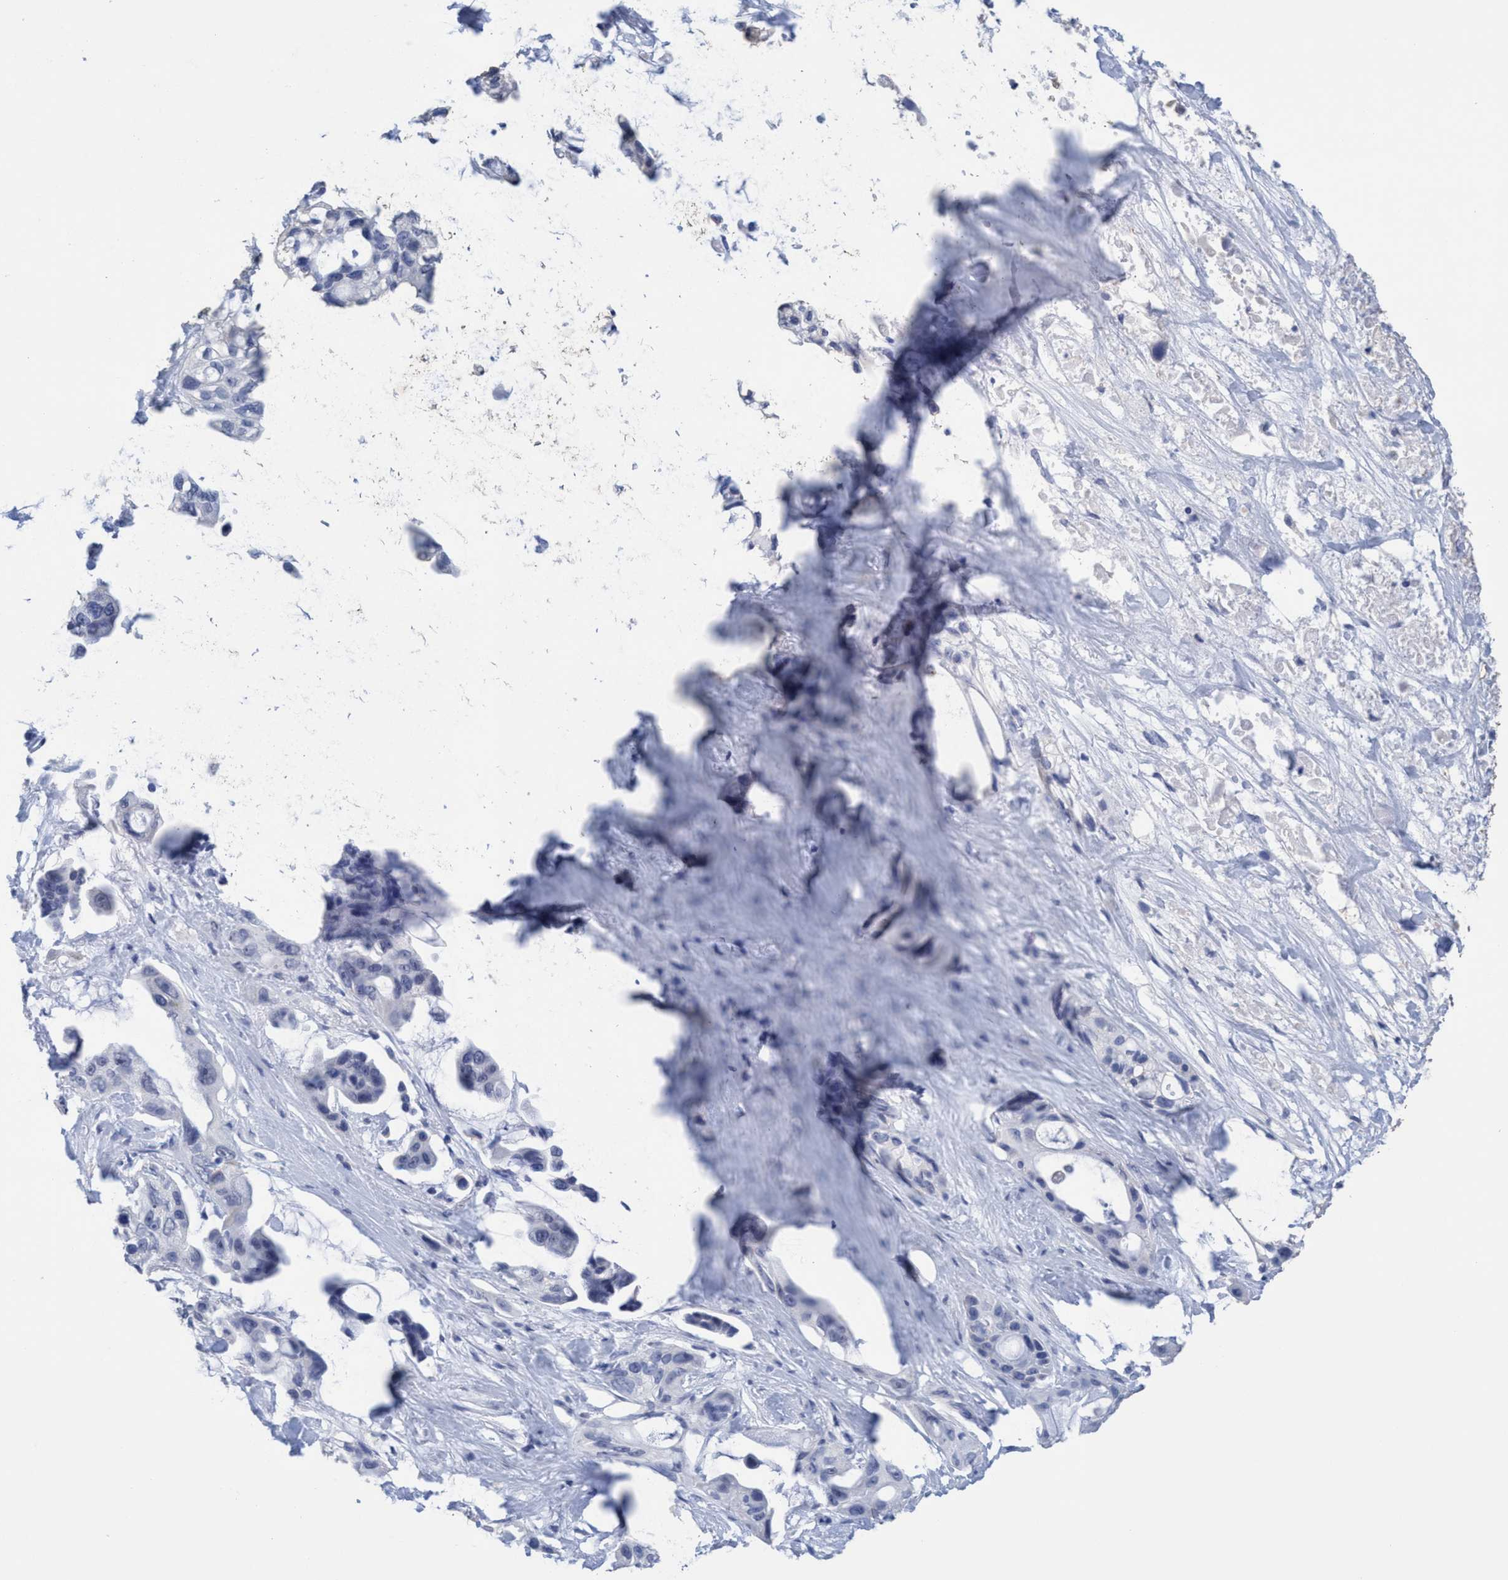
{"staining": {"intensity": "negative", "quantity": "none", "location": "none"}, "tissue": "pancreatic cancer", "cell_type": "Tumor cells", "image_type": "cancer", "snomed": [{"axis": "morphology", "description": "Adenocarcinoma, NOS"}, {"axis": "topography", "description": "Pancreas"}], "caption": "Image shows no protein staining in tumor cells of pancreatic cancer (adenocarcinoma) tissue.", "gene": "RSAD1", "patient": {"sex": "male", "age": 53}}